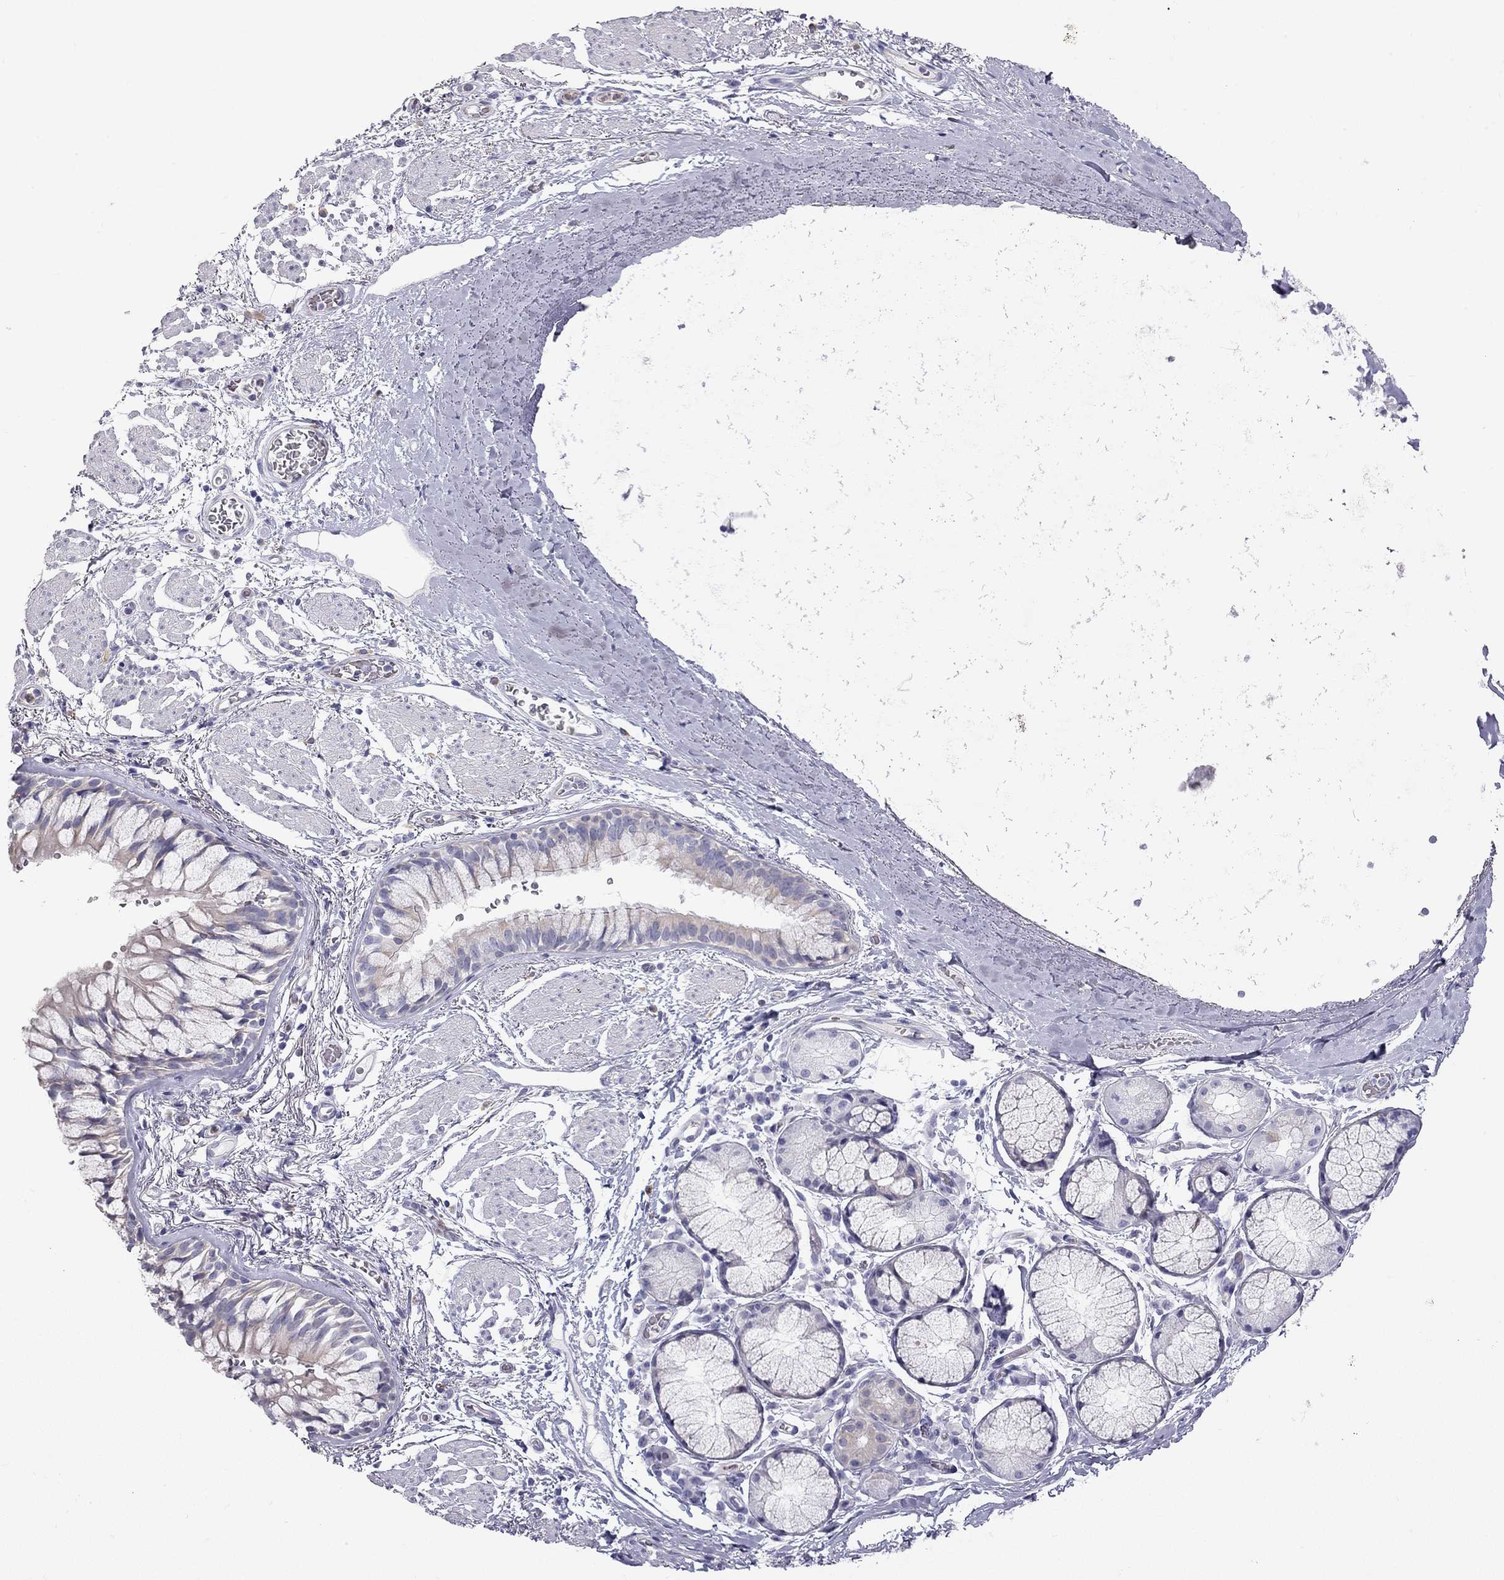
{"staining": {"intensity": "weak", "quantity": "<25%", "location": "cytoplasmic/membranous"}, "tissue": "bronchus", "cell_type": "Respiratory epithelial cells", "image_type": "normal", "snomed": [{"axis": "morphology", "description": "Normal tissue, NOS"}, {"axis": "topography", "description": "Bronchus"}, {"axis": "topography", "description": "Lung"}], "caption": "Human bronchus stained for a protein using immunohistochemistry displays no positivity in respiratory epithelial cells.", "gene": "TDRD6", "patient": {"sex": "female", "age": 57}}